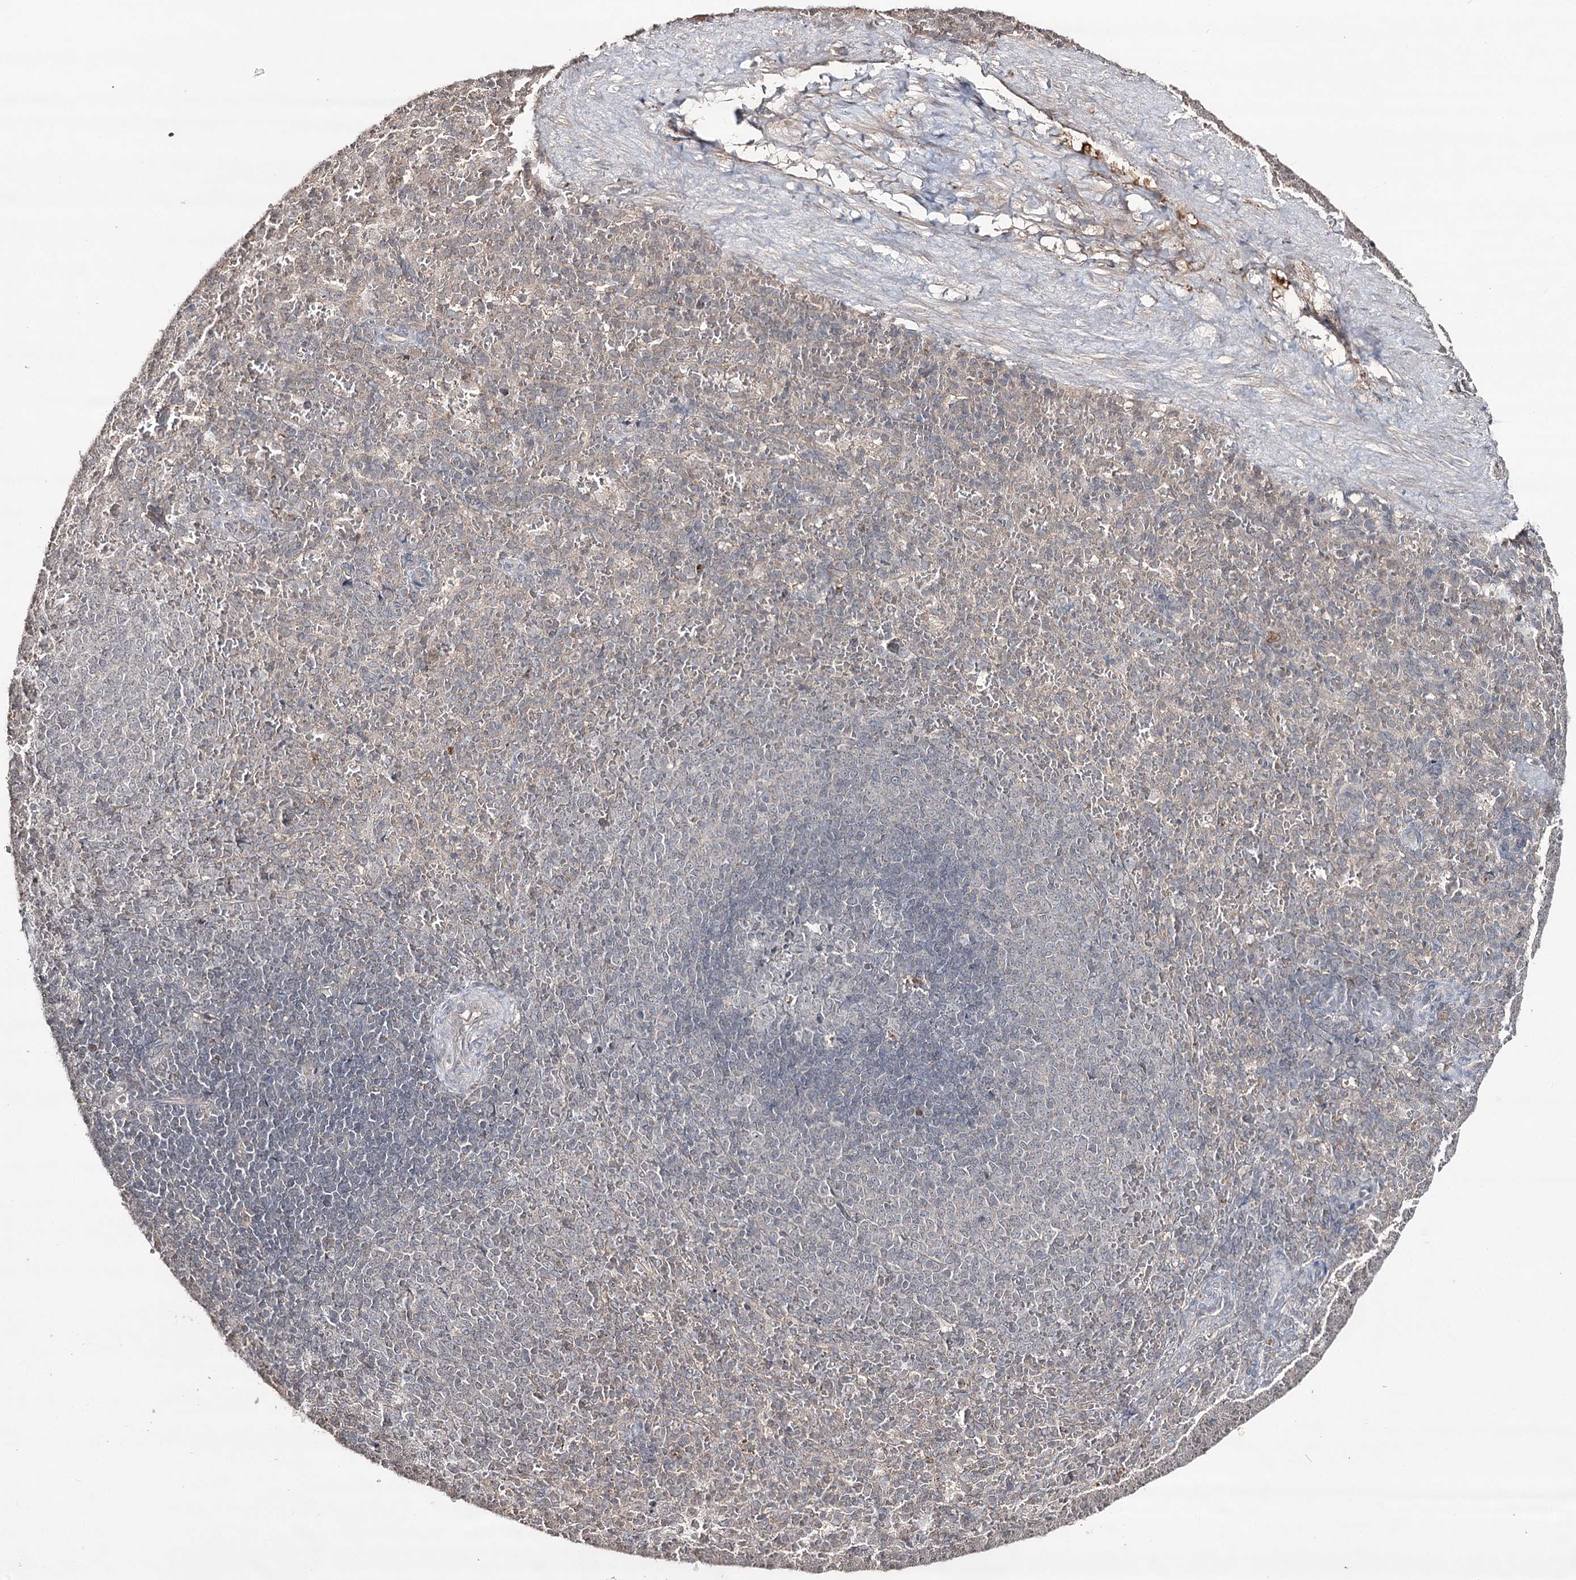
{"staining": {"intensity": "negative", "quantity": "none", "location": "none"}, "tissue": "spleen", "cell_type": "Cells in red pulp", "image_type": "normal", "snomed": [{"axis": "morphology", "description": "Normal tissue, NOS"}, {"axis": "topography", "description": "Spleen"}], "caption": "Immunohistochemistry (IHC) photomicrograph of benign spleen stained for a protein (brown), which shows no expression in cells in red pulp.", "gene": "SYNGR3", "patient": {"sex": "female", "age": 21}}